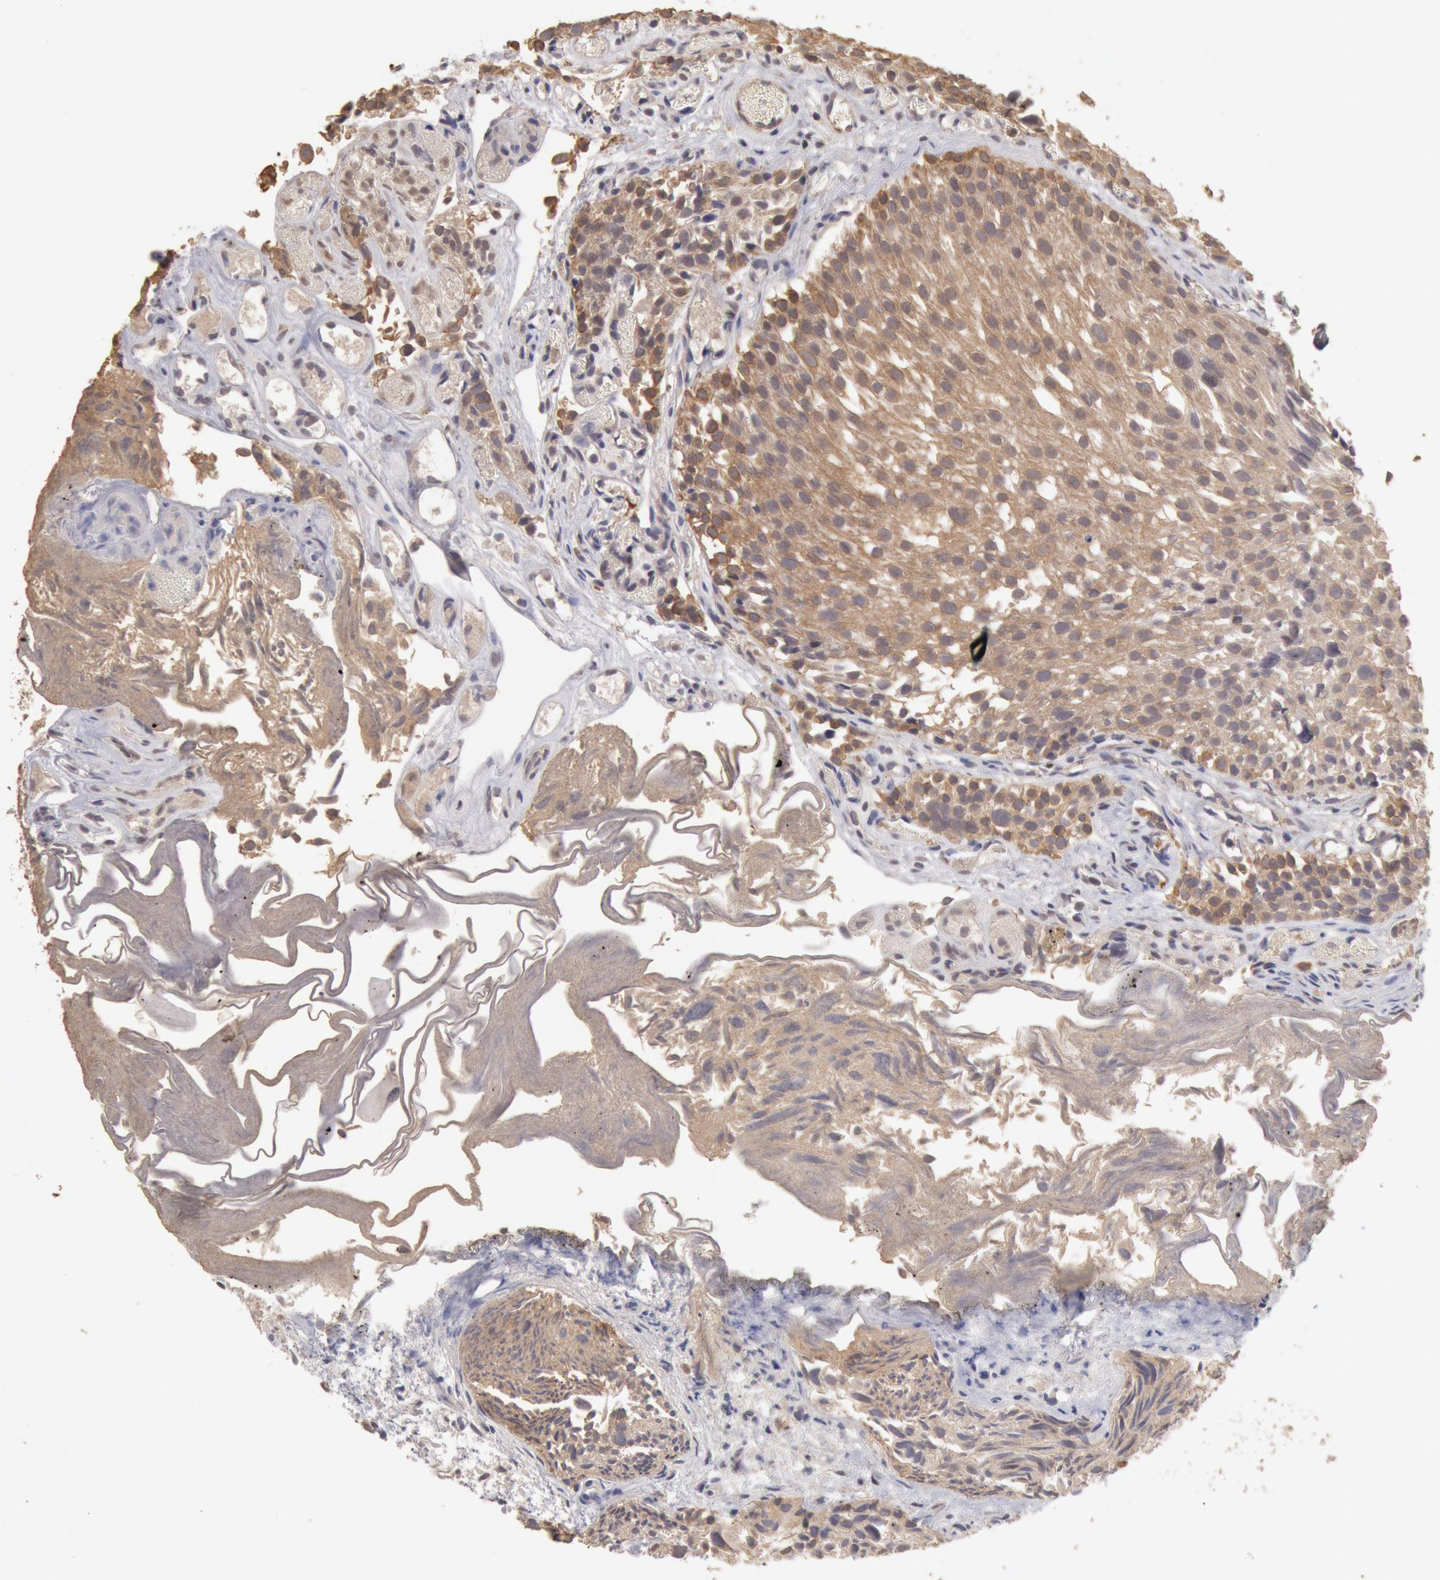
{"staining": {"intensity": "moderate", "quantity": ">75%", "location": "cytoplasmic/membranous"}, "tissue": "urothelial cancer", "cell_type": "Tumor cells", "image_type": "cancer", "snomed": [{"axis": "morphology", "description": "Urothelial carcinoma, High grade"}, {"axis": "topography", "description": "Urinary bladder"}], "caption": "This is a histology image of immunohistochemistry (IHC) staining of urothelial carcinoma (high-grade), which shows moderate expression in the cytoplasmic/membranous of tumor cells.", "gene": "ZFP36L1", "patient": {"sex": "female", "age": 78}}